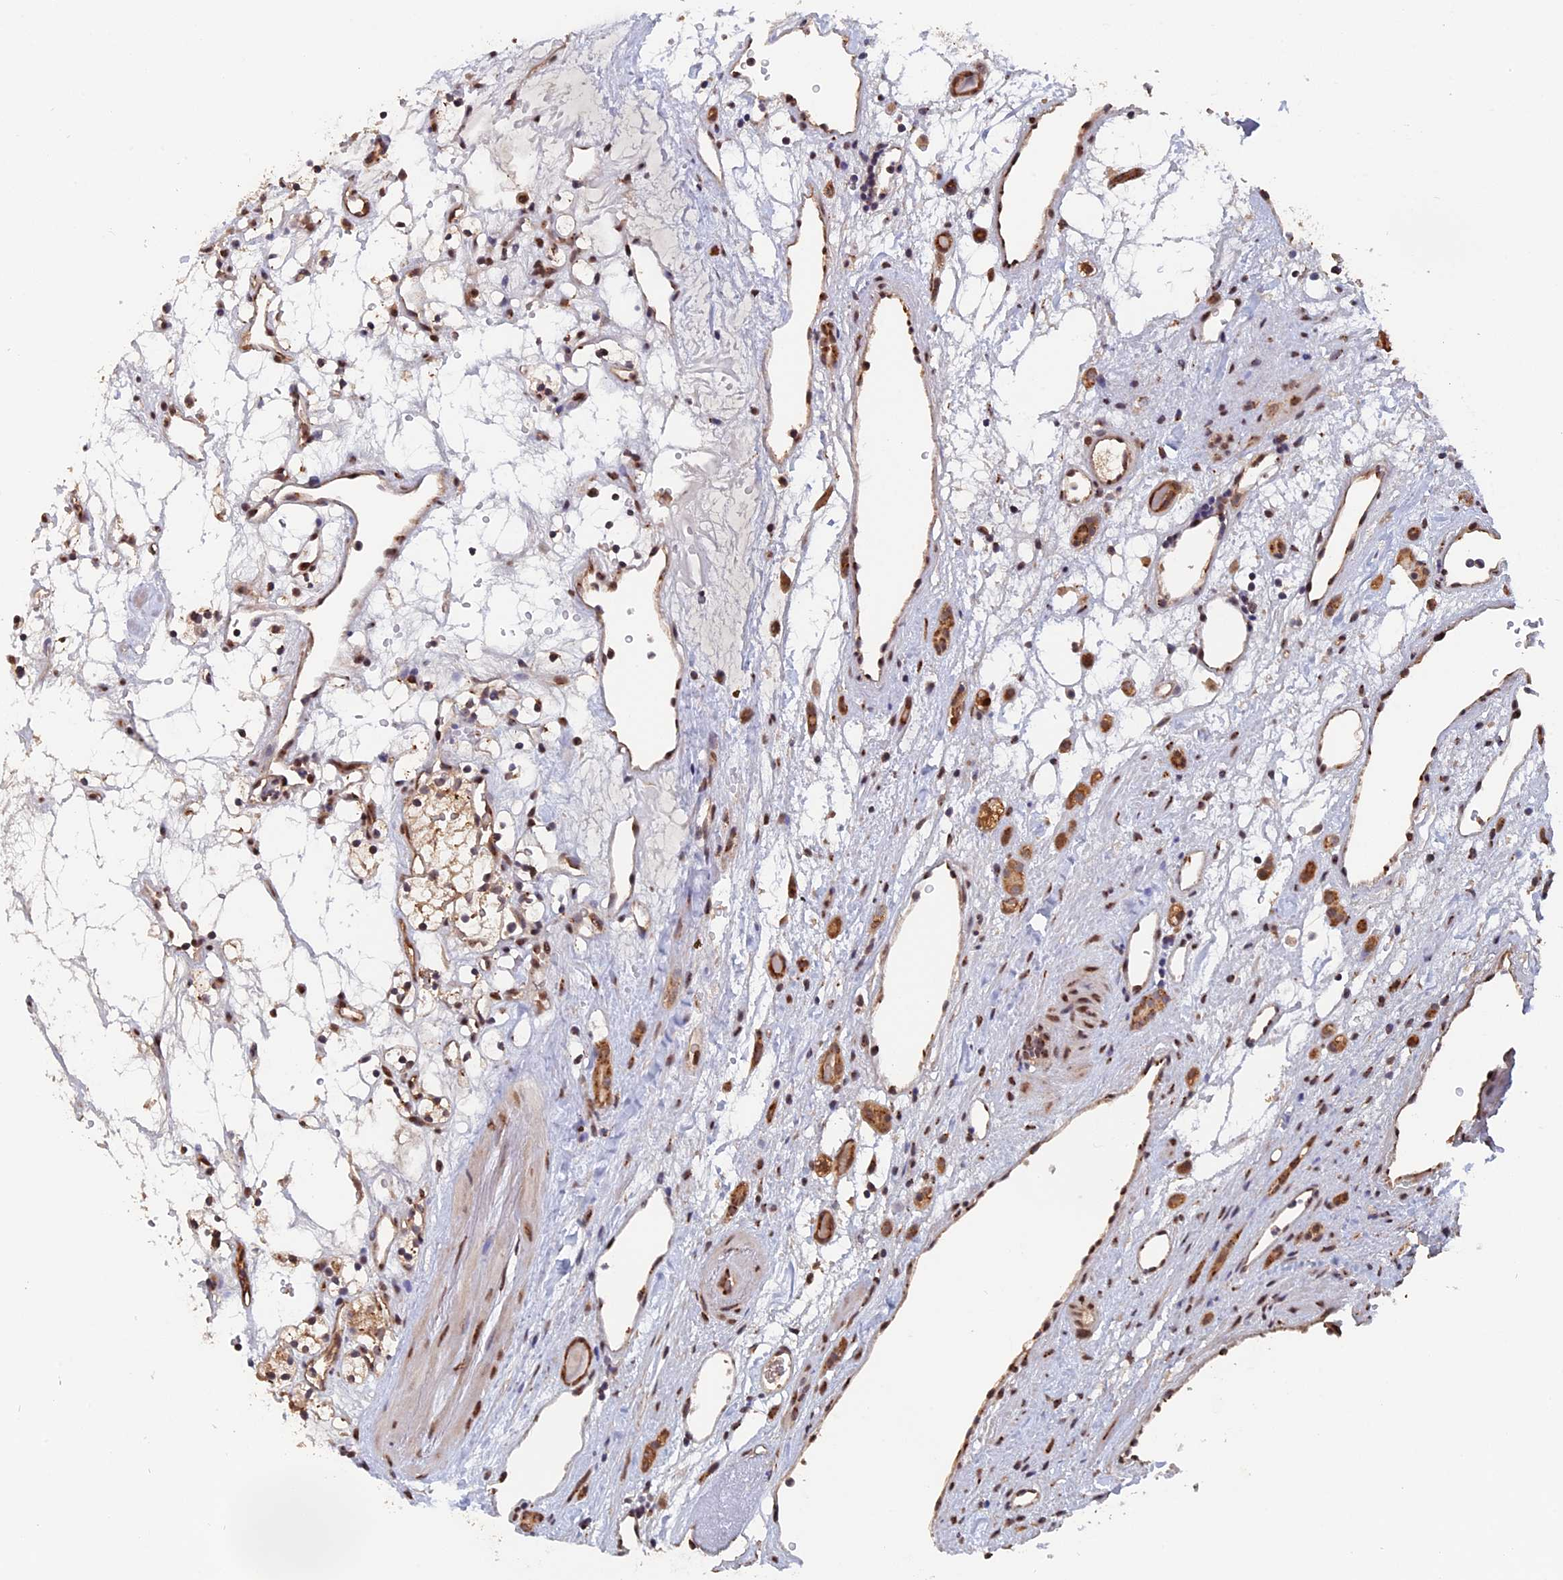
{"staining": {"intensity": "moderate", "quantity": ">75%", "location": "cytoplasmic/membranous,nuclear"}, "tissue": "renal cancer", "cell_type": "Tumor cells", "image_type": "cancer", "snomed": [{"axis": "morphology", "description": "Adenocarcinoma, NOS"}, {"axis": "topography", "description": "Kidney"}], "caption": "Brown immunohistochemical staining in renal cancer reveals moderate cytoplasmic/membranous and nuclear positivity in approximately >75% of tumor cells.", "gene": "PIGQ", "patient": {"sex": "female", "age": 60}}